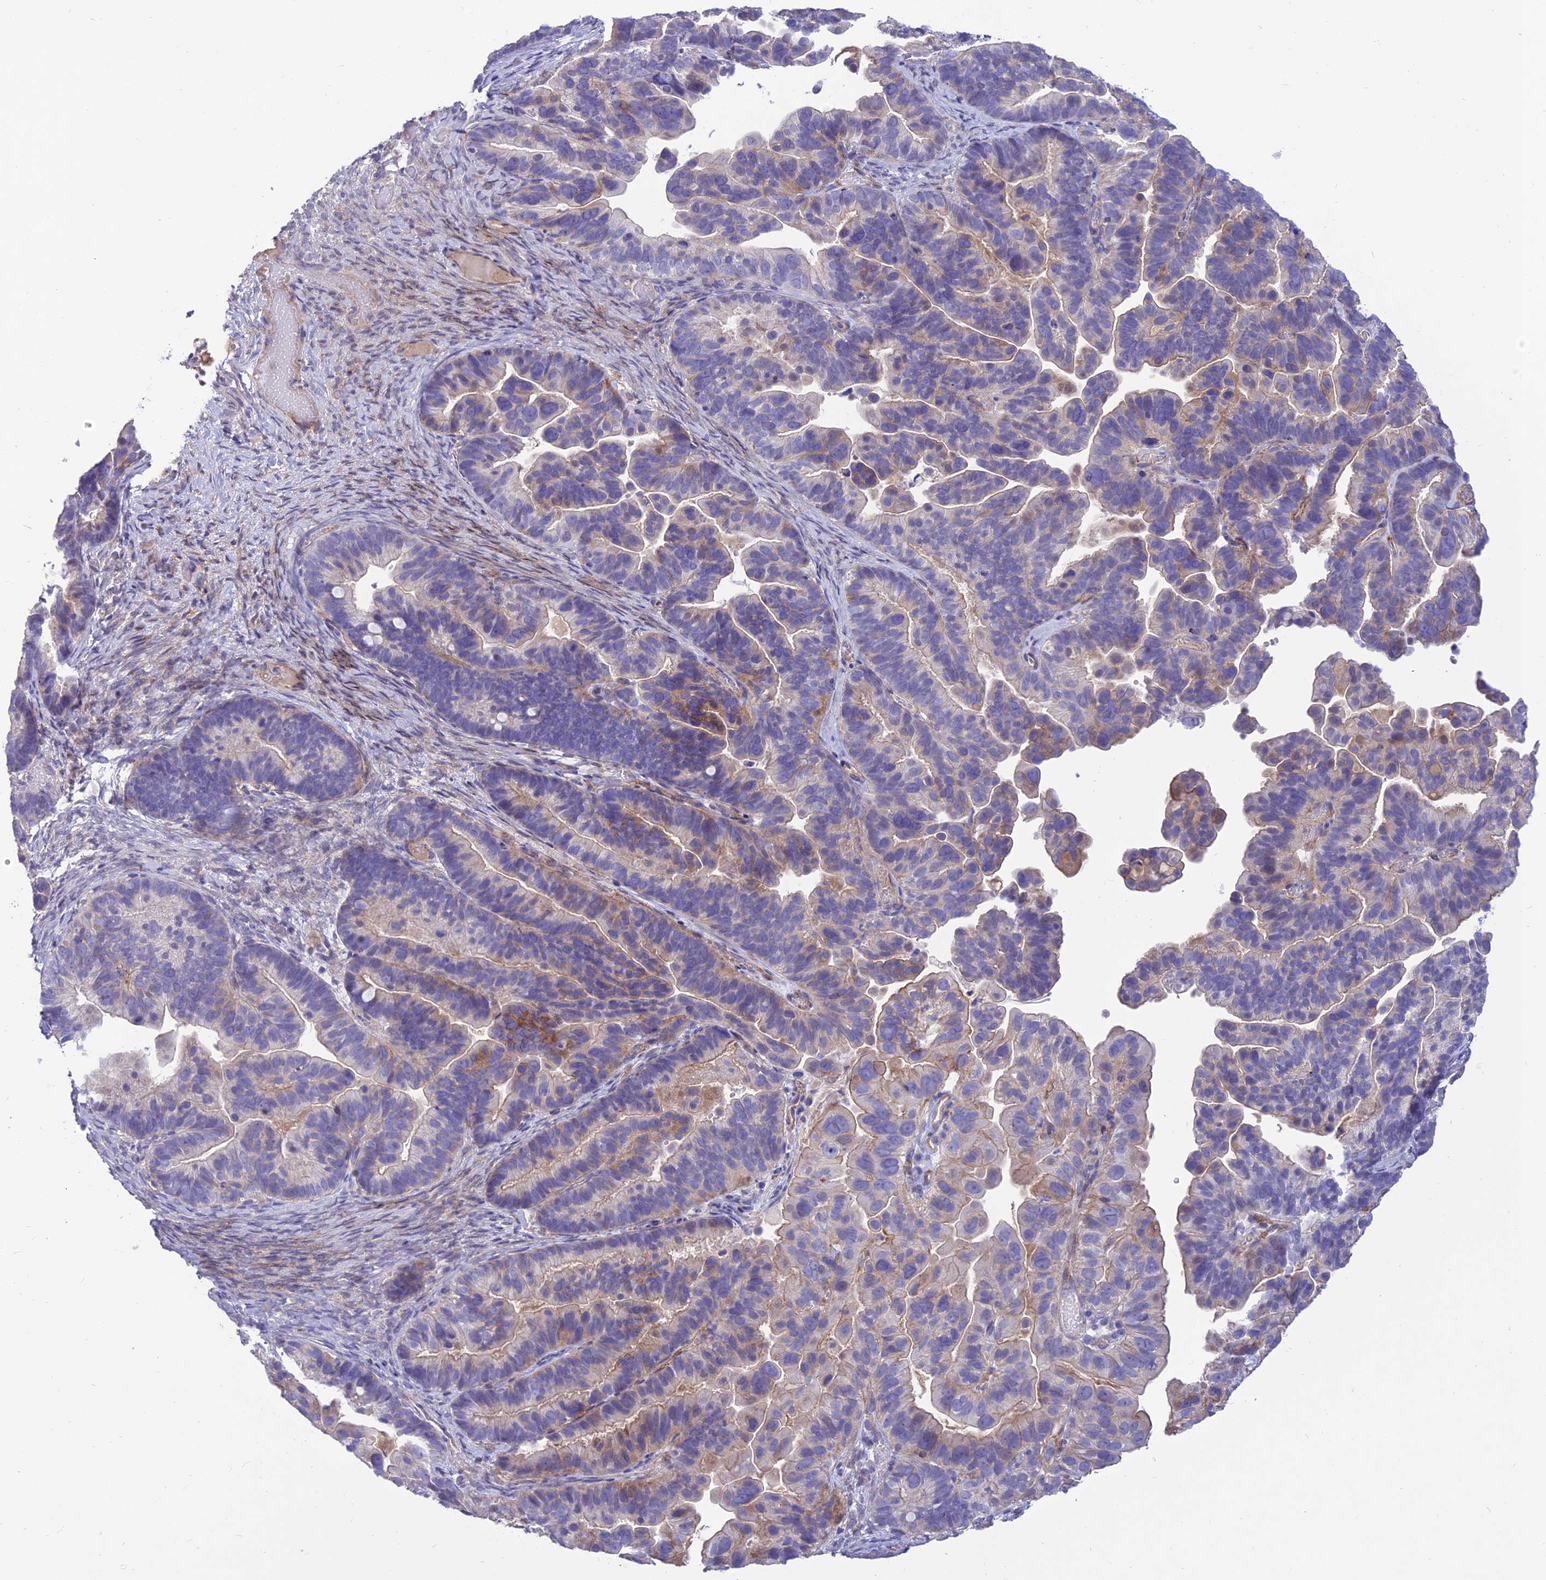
{"staining": {"intensity": "moderate", "quantity": "<25%", "location": "cytoplasmic/membranous"}, "tissue": "ovarian cancer", "cell_type": "Tumor cells", "image_type": "cancer", "snomed": [{"axis": "morphology", "description": "Cystadenocarcinoma, serous, NOS"}, {"axis": "topography", "description": "Ovary"}], "caption": "Immunohistochemical staining of human serous cystadenocarcinoma (ovarian) shows low levels of moderate cytoplasmic/membranous protein positivity in about <25% of tumor cells. The staining was performed using DAB (3,3'-diaminobenzidine) to visualize the protein expression in brown, while the nuclei were stained in blue with hematoxylin (Magnification: 20x).", "gene": "TEKT3", "patient": {"sex": "female", "age": 56}}